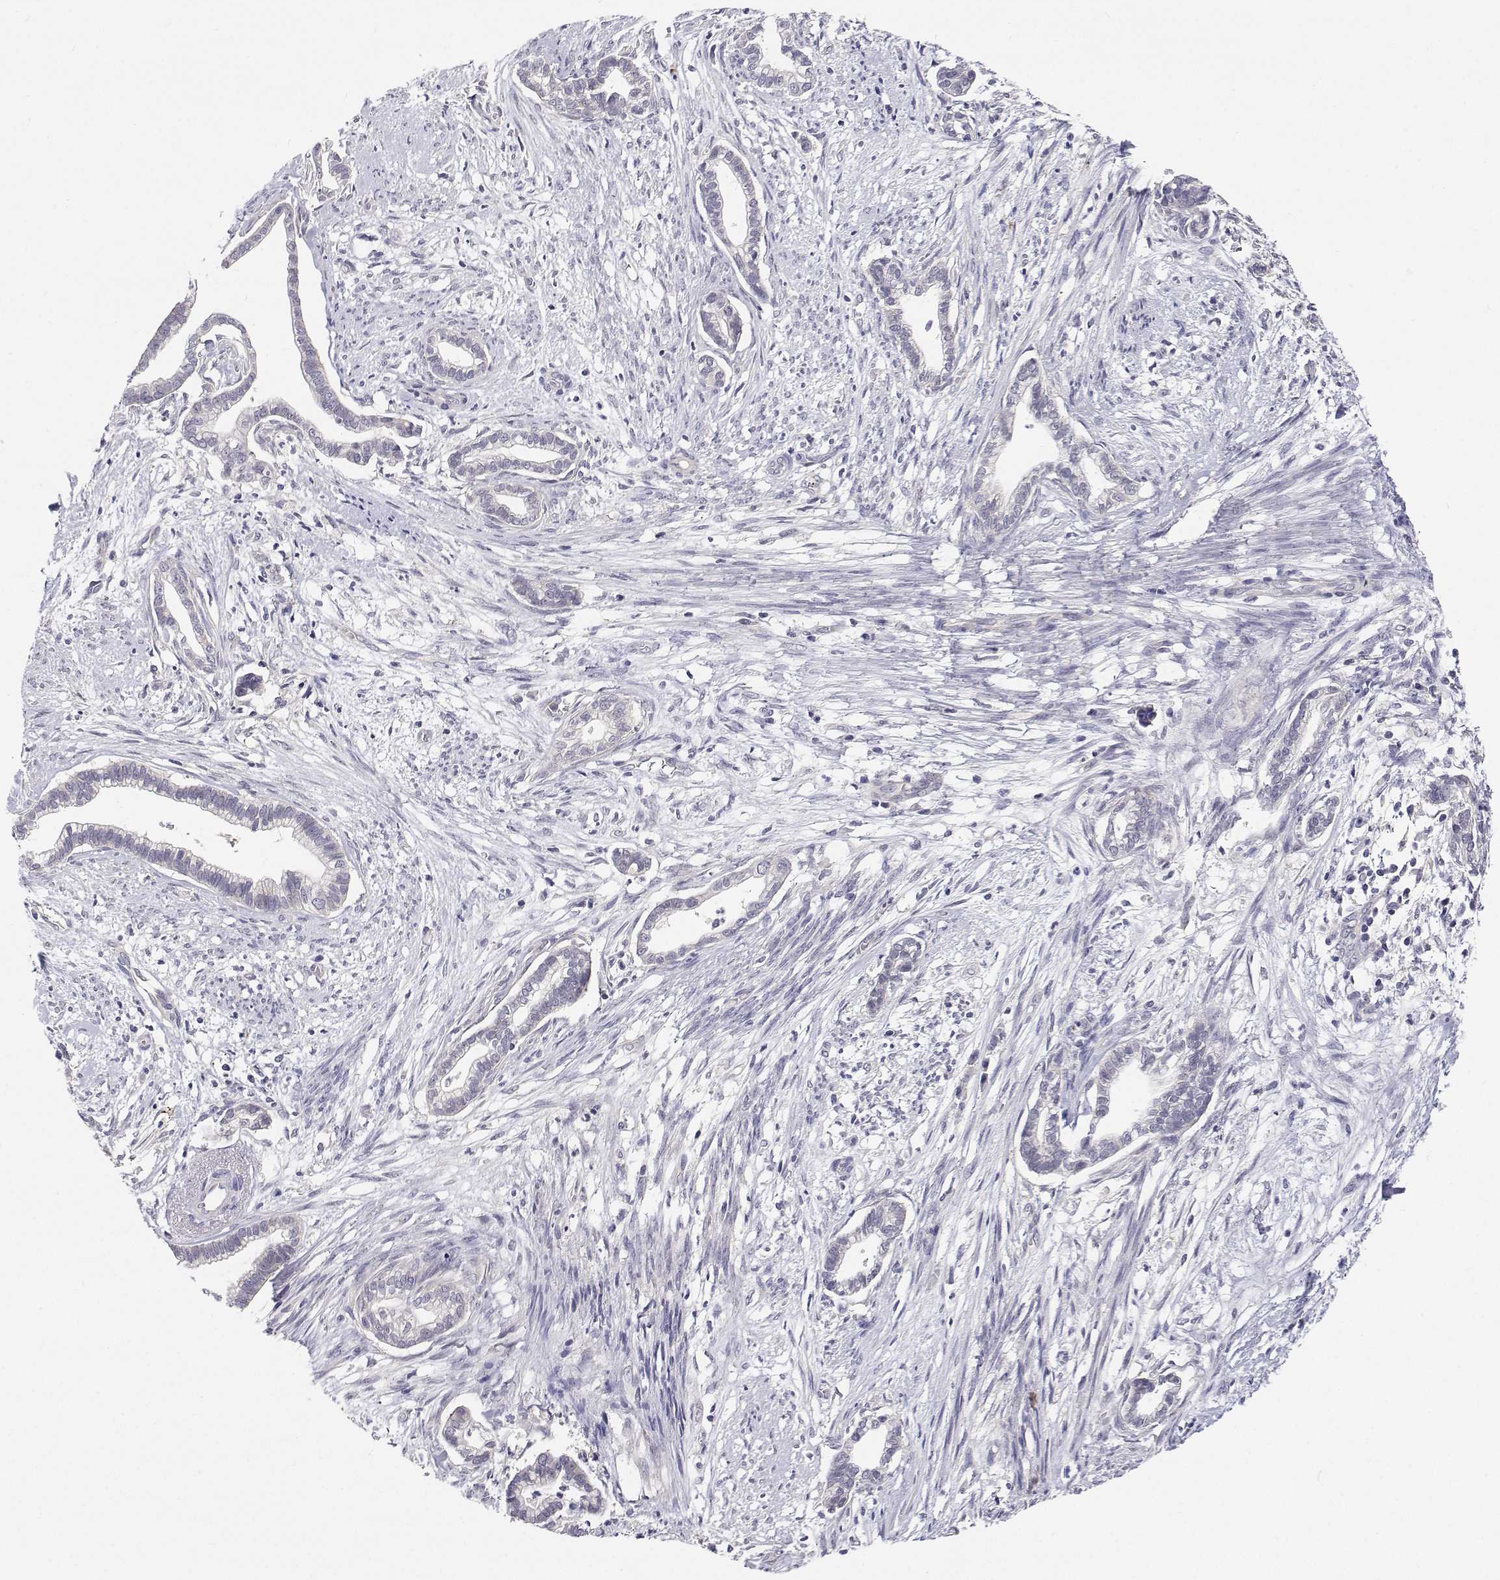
{"staining": {"intensity": "negative", "quantity": "none", "location": "none"}, "tissue": "cervical cancer", "cell_type": "Tumor cells", "image_type": "cancer", "snomed": [{"axis": "morphology", "description": "Adenocarcinoma, NOS"}, {"axis": "topography", "description": "Cervix"}], "caption": "Cervical adenocarcinoma was stained to show a protein in brown. There is no significant expression in tumor cells.", "gene": "MYPN", "patient": {"sex": "female", "age": 62}}